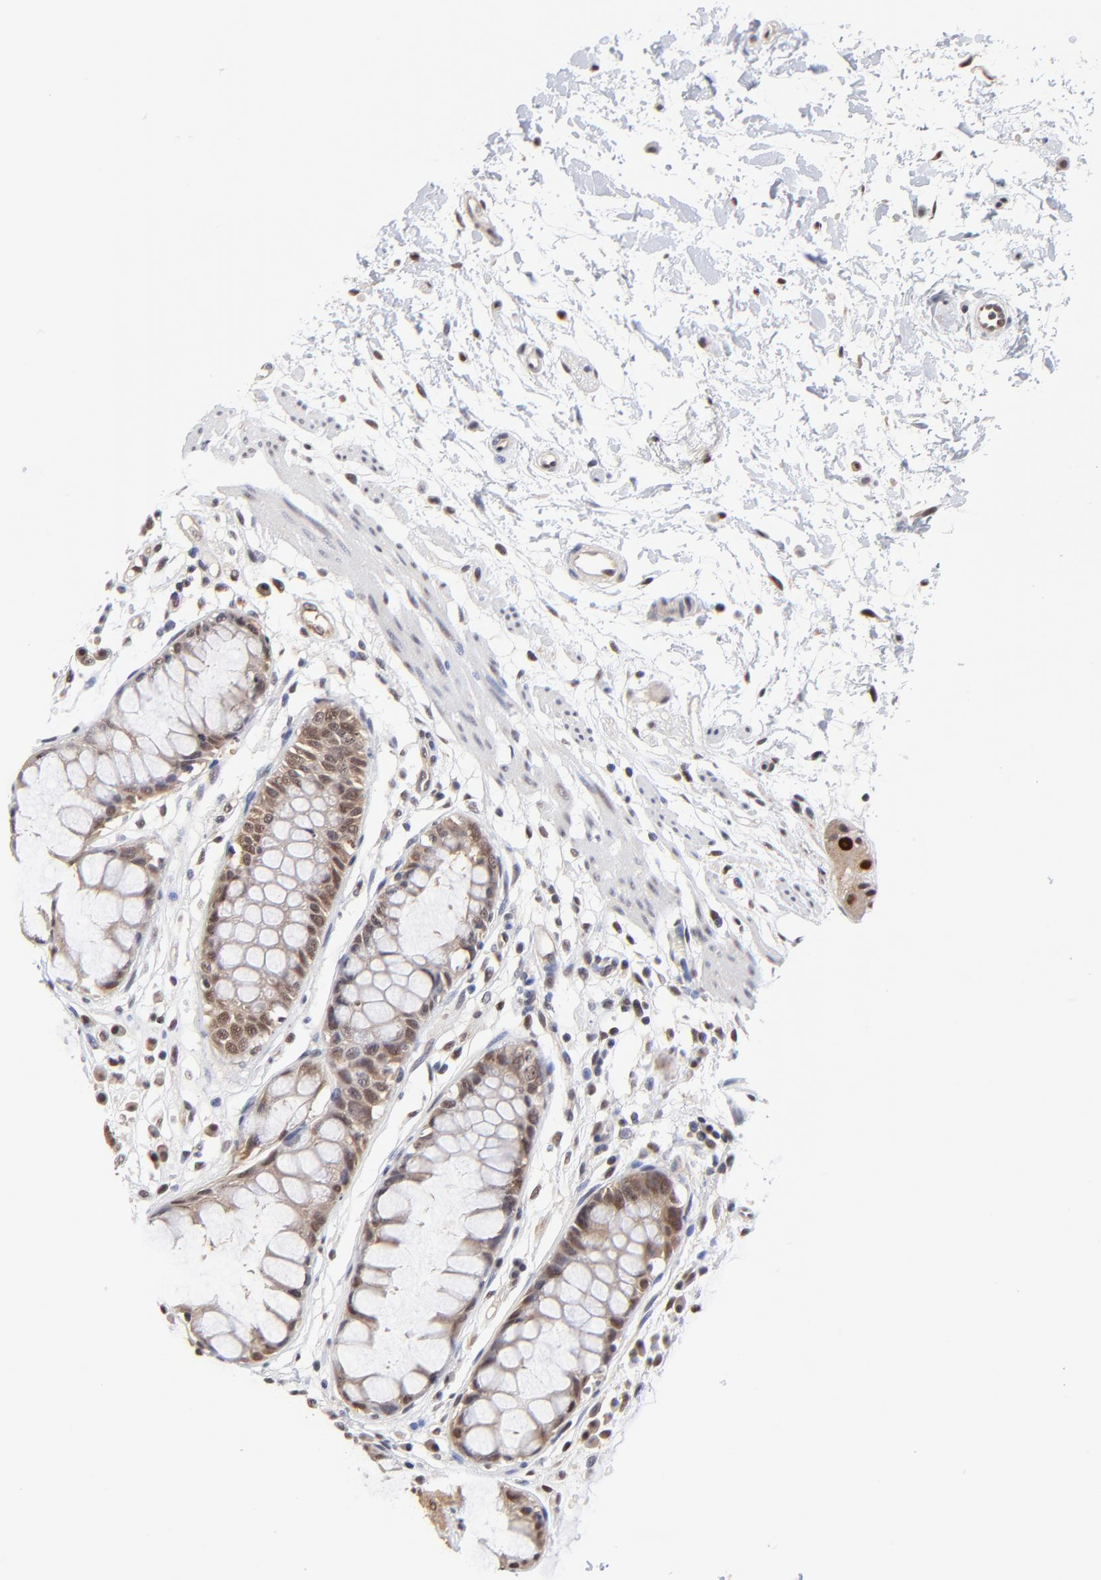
{"staining": {"intensity": "weak", "quantity": ">75%", "location": "nuclear"}, "tissue": "rectum", "cell_type": "Glandular cells", "image_type": "normal", "snomed": [{"axis": "morphology", "description": "Normal tissue, NOS"}, {"axis": "morphology", "description": "Adenocarcinoma, NOS"}, {"axis": "topography", "description": "Rectum"}], "caption": "Rectum stained with DAB (3,3'-diaminobenzidine) immunohistochemistry (IHC) shows low levels of weak nuclear staining in about >75% of glandular cells. (Stains: DAB (3,3'-diaminobenzidine) in brown, nuclei in blue, Microscopy: brightfield microscopy at high magnification).", "gene": "PSMC4", "patient": {"sex": "female", "age": 65}}